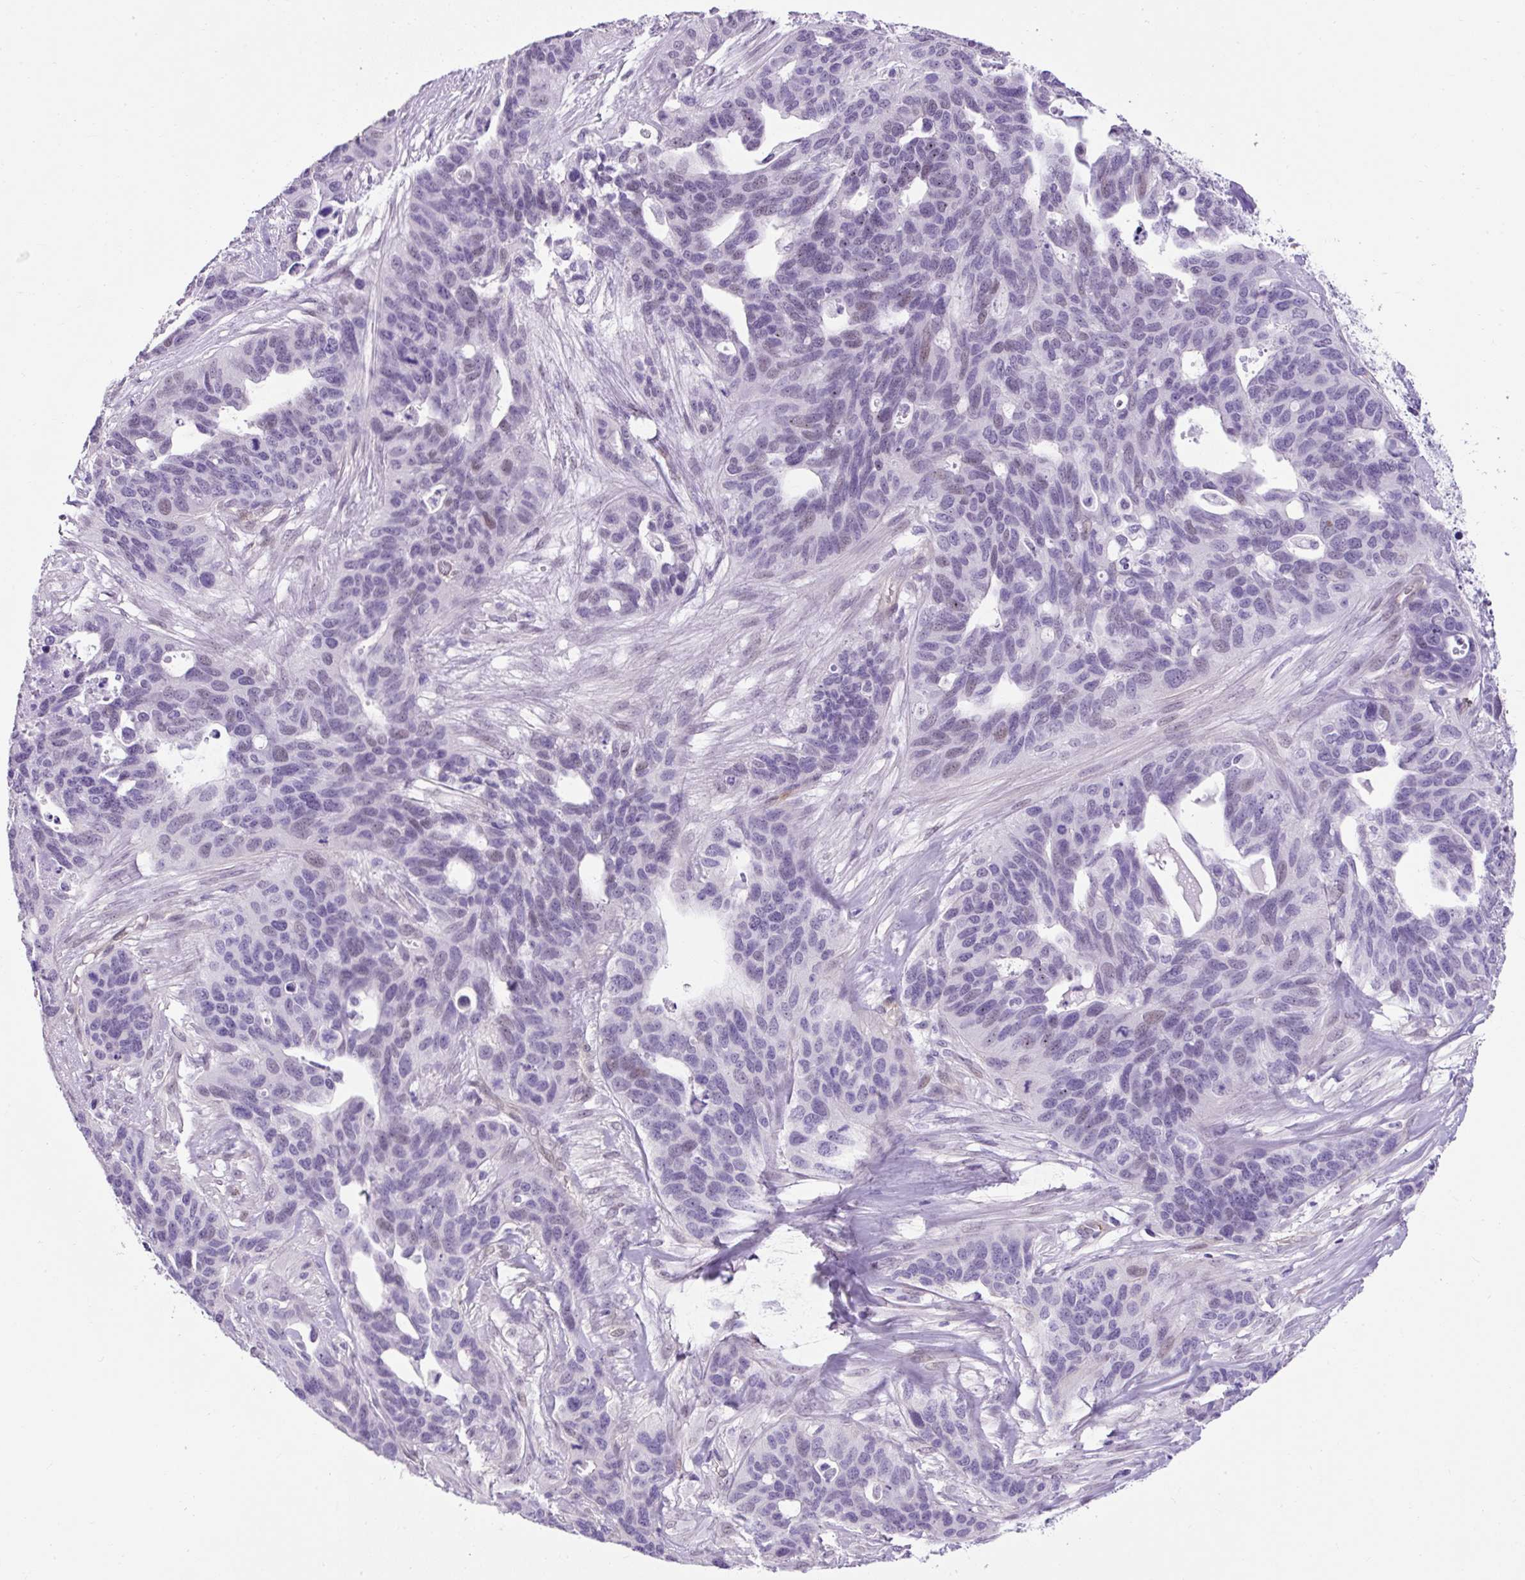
{"staining": {"intensity": "negative", "quantity": "none", "location": "none"}, "tissue": "ovarian cancer", "cell_type": "Tumor cells", "image_type": "cancer", "snomed": [{"axis": "morphology", "description": "Cystadenocarcinoma, serous, NOS"}, {"axis": "topography", "description": "Ovary"}], "caption": "Photomicrograph shows no significant protein staining in tumor cells of serous cystadenocarcinoma (ovarian). Nuclei are stained in blue.", "gene": "KRT12", "patient": {"sex": "female", "age": 64}}